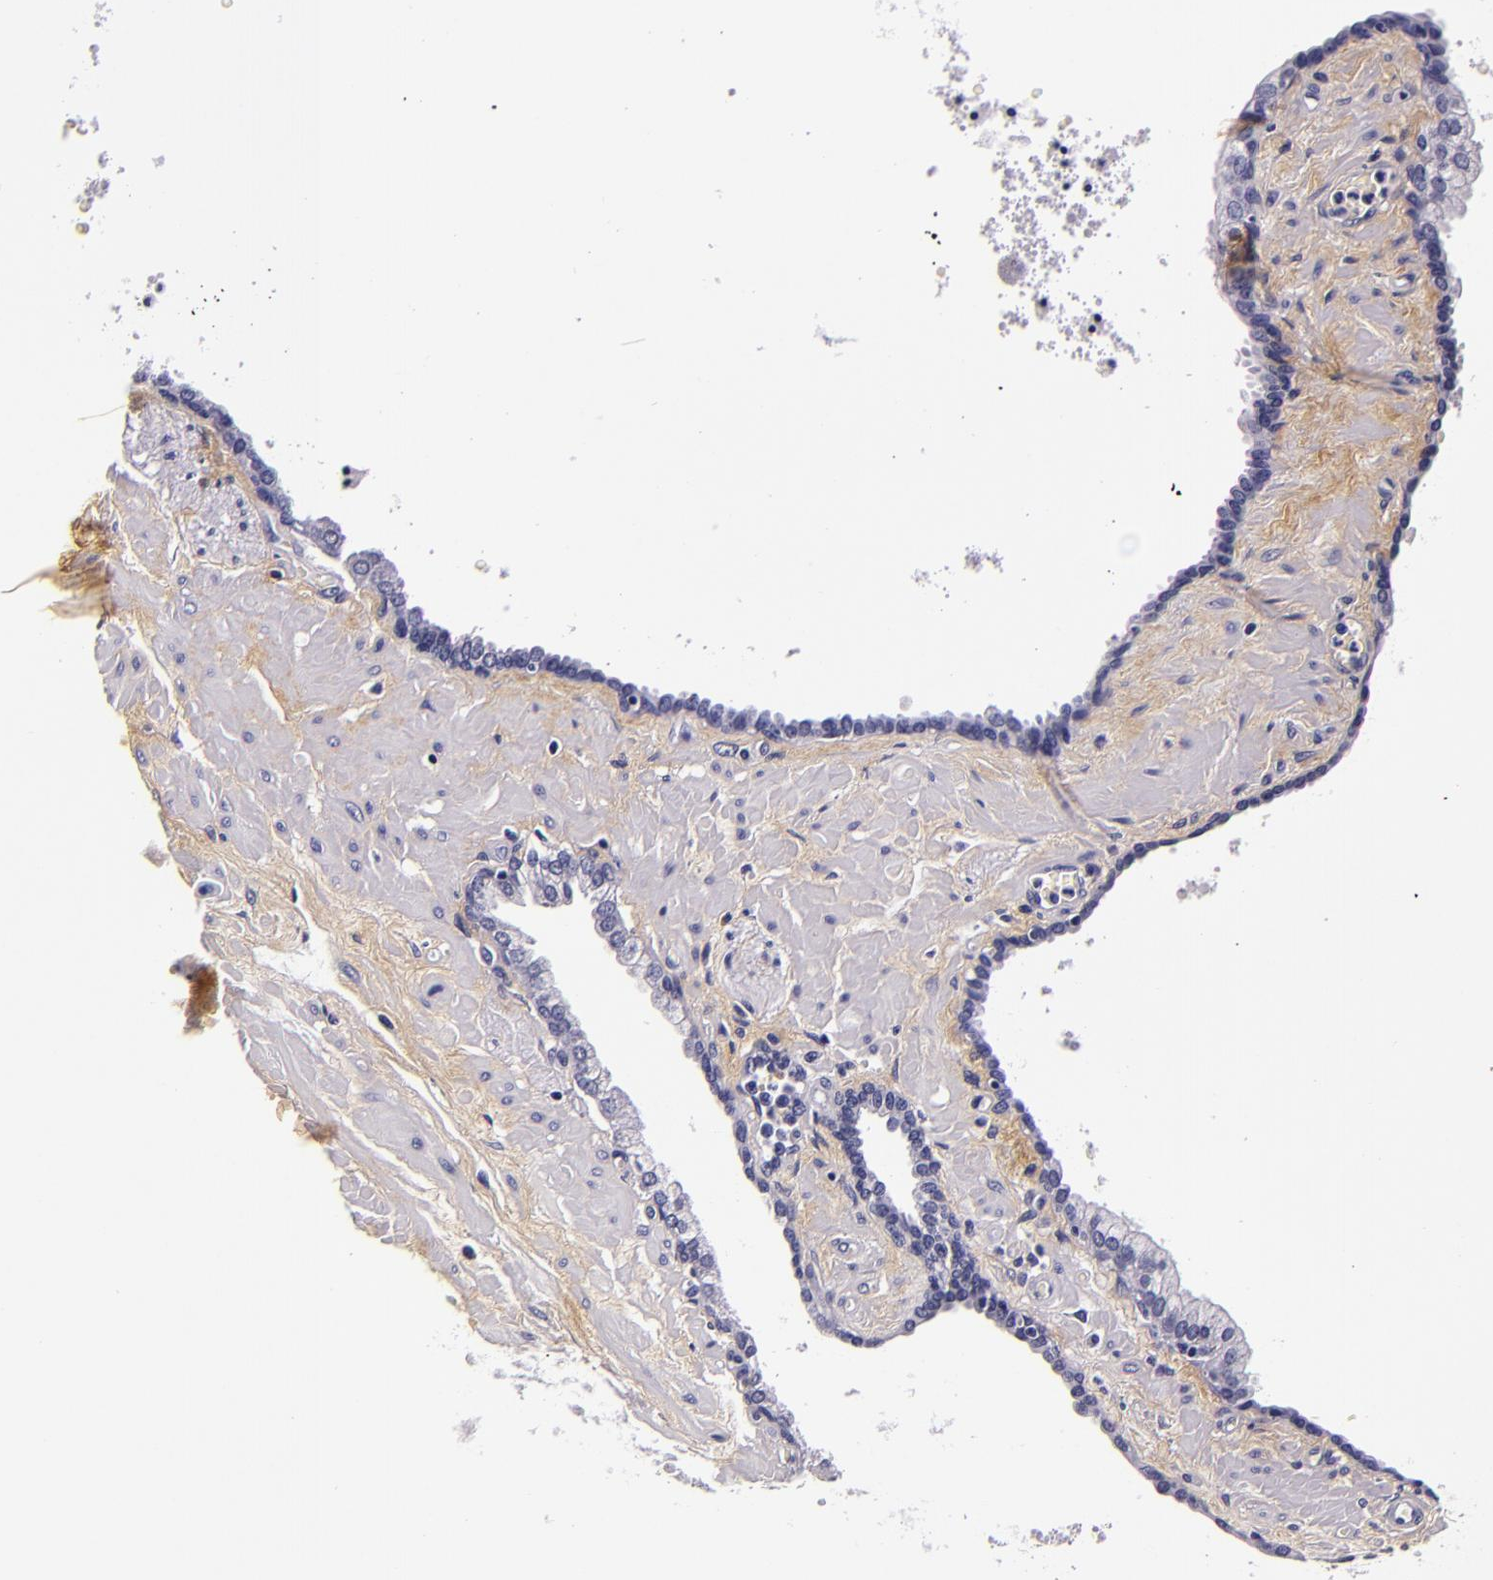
{"staining": {"intensity": "negative", "quantity": "none", "location": "none"}, "tissue": "prostate", "cell_type": "Glandular cells", "image_type": "normal", "snomed": [{"axis": "morphology", "description": "Normal tissue, NOS"}, {"axis": "topography", "description": "Prostate"}], "caption": "Glandular cells show no significant staining in normal prostate. The staining was performed using DAB (3,3'-diaminobenzidine) to visualize the protein expression in brown, while the nuclei were stained in blue with hematoxylin (Magnification: 20x).", "gene": "FBN1", "patient": {"sex": "male", "age": 60}}